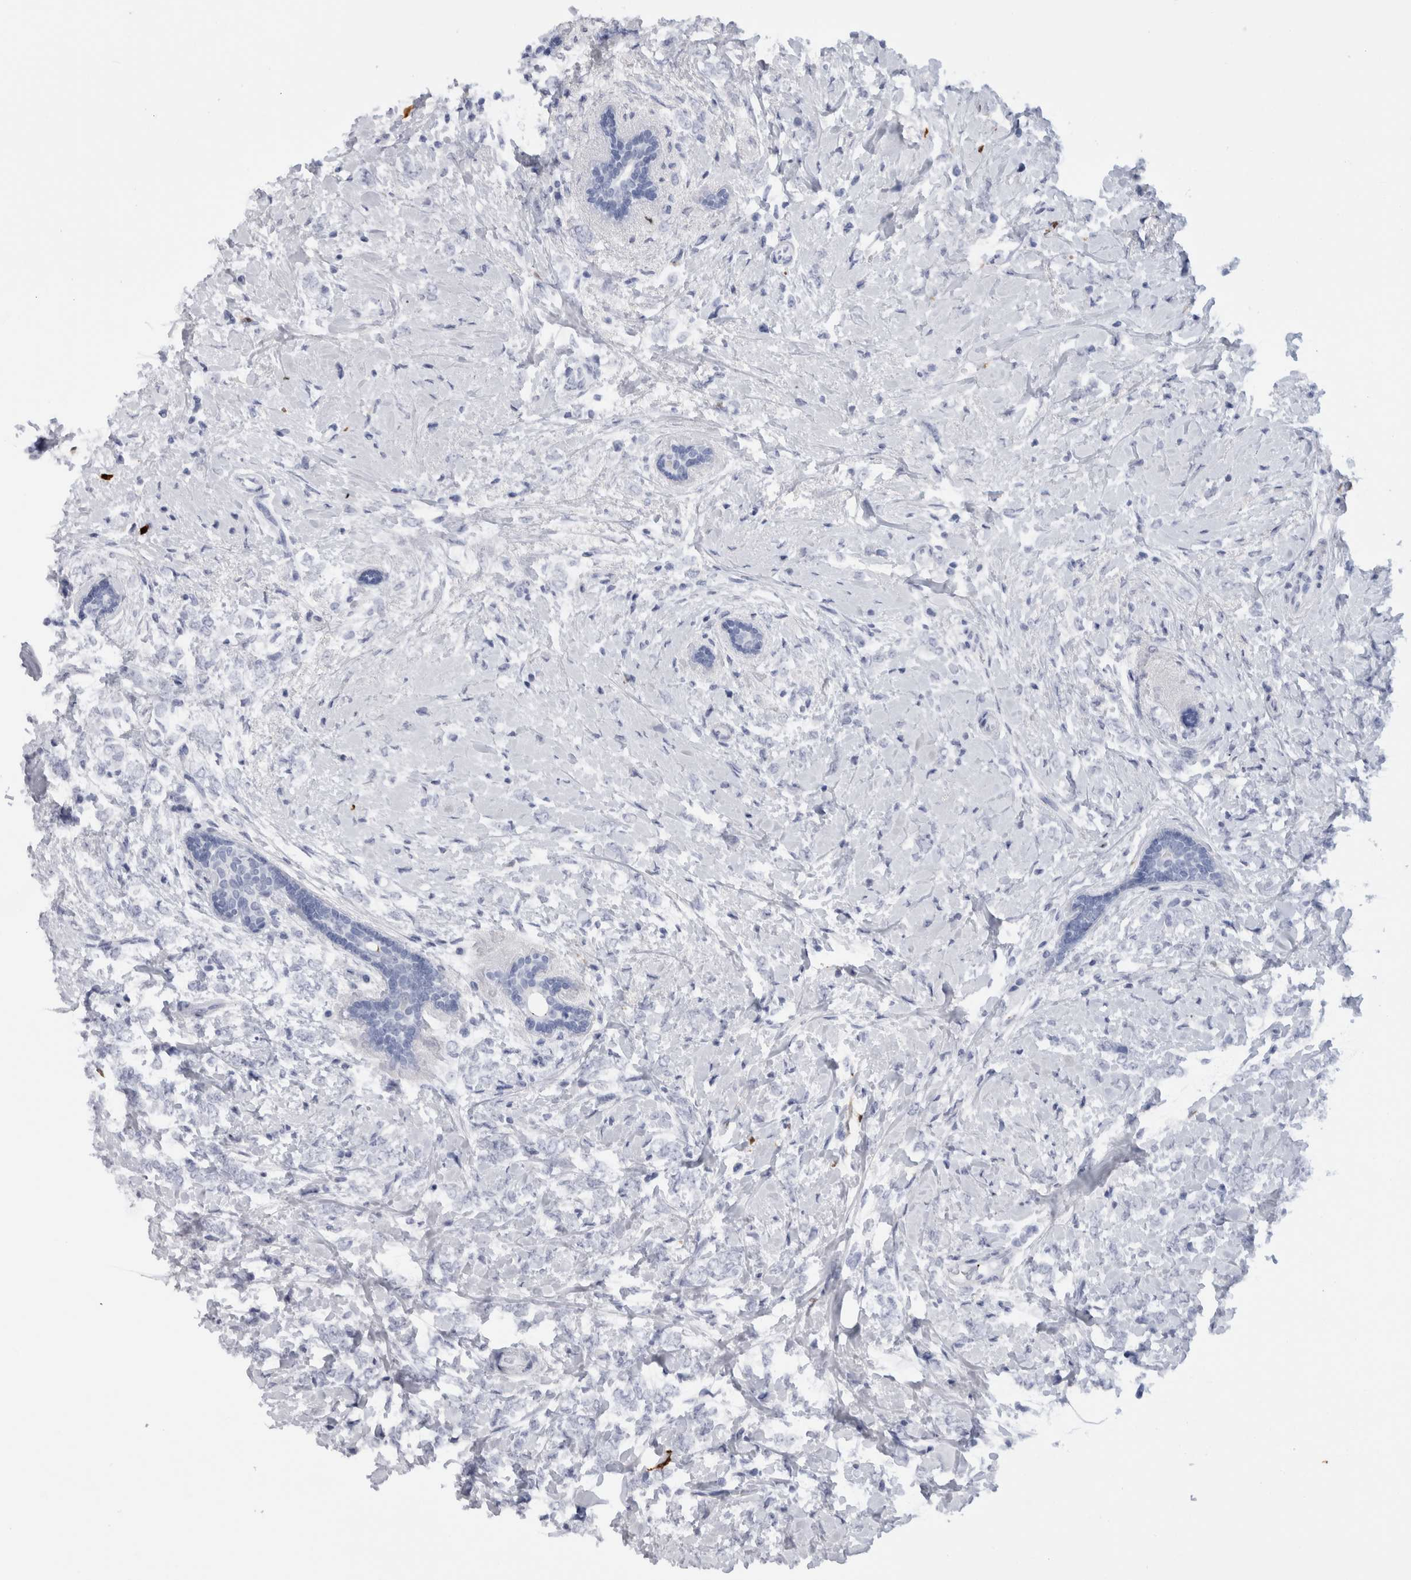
{"staining": {"intensity": "negative", "quantity": "none", "location": "none"}, "tissue": "breast cancer", "cell_type": "Tumor cells", "image_type": "cancer", "snomed": [{"axis": "morphology", "description": "Normal tissue, NOS"}, {"axis": "morphology", "description": "Lobular carcinoma"}, {"axis": "topography", "description": "Breast"}], "caption": "Photomicrograph shows no significant protein positivity in tumor cells of lobular carcinoma (breast). (DAB (3,3'-diaminobenzidine) IHC with hematoxylin counter stain).", "gene": "S100A8", "patient": {"sex": "female", "age": 47}}